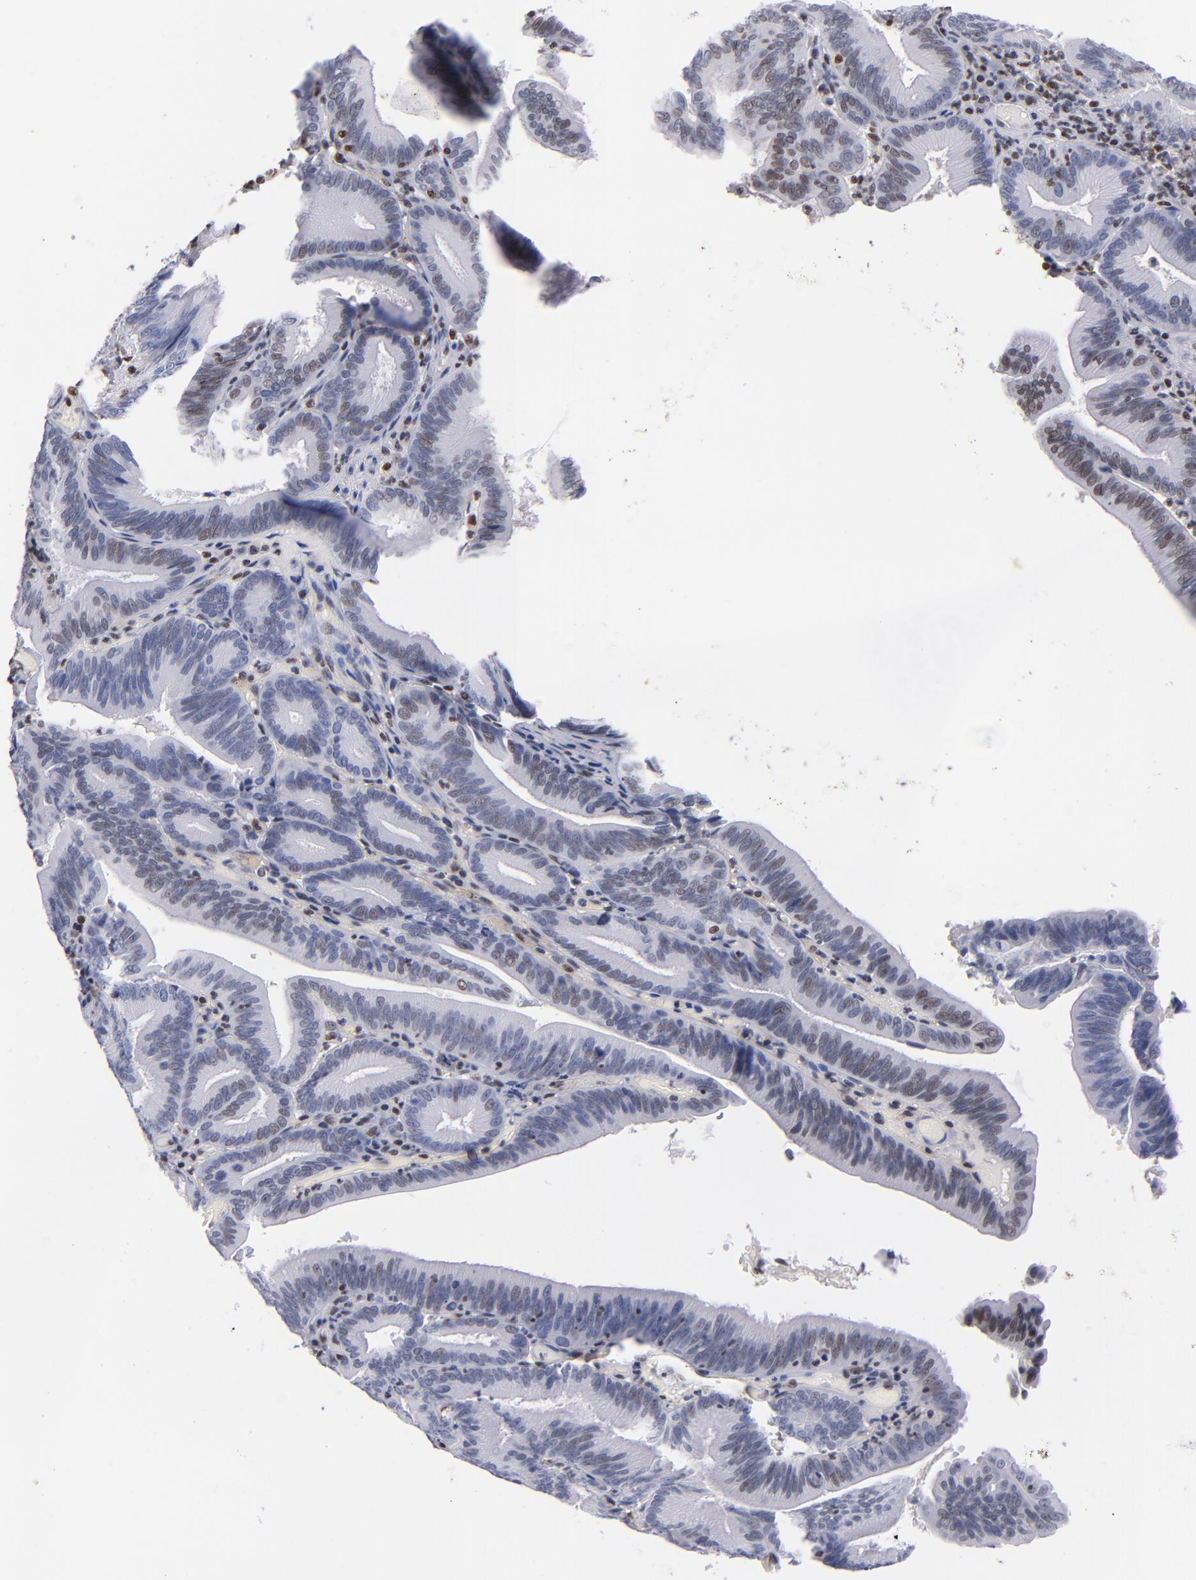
{"staining": {"intensity": "weak", "quantity": "<25%", "location": "nuclear"}, "tissue": "pancreatic cancer", "cell_type": "Tumor cells", "image_type": "cancer", "snomed": [{"axis": "morphology", "description": "Adenocarcinoma, NOS"}, {"axis": "topography", "description": "Pancreas"}], "caption": "This photomicrograph is of pancreatic adenocarcinoma stained with immunohistochemistry to label a protein in brown with the nuclei are counter-stained blue. There is no expression in tumor cells.", "gene": "IFI16", "patient": {"sex": "male", "age": 82}}